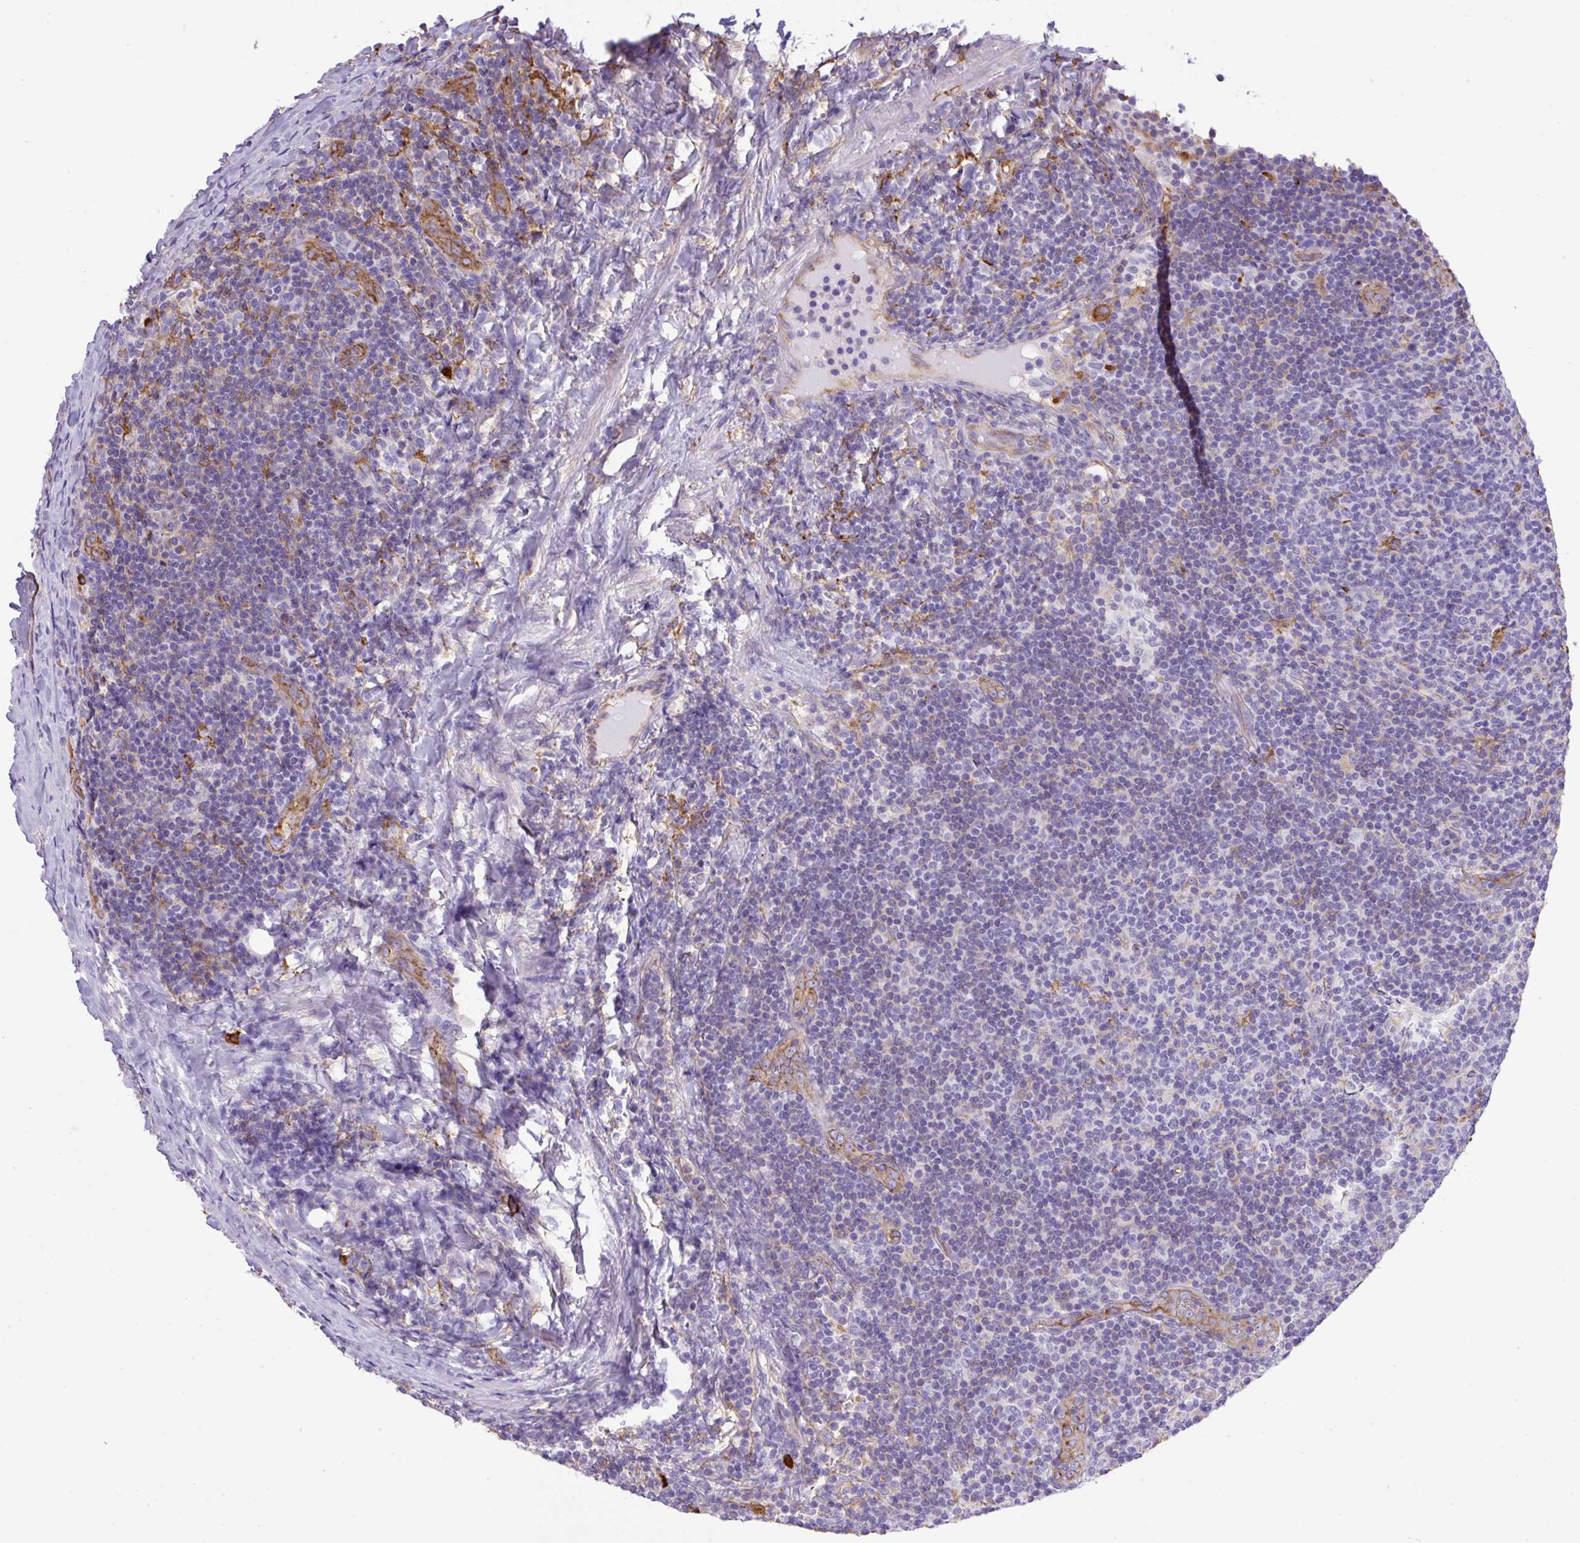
{"staining": {"intensity": "negative", "quantity": "none", "location": "none"}, "tissue": "lymphoma", "cell_type": "Tumor cells", "image_type": "cancer", "snomed": [{"axis": "morphology", "description": "Malignant lymphoma, non-Hodgkin's type, Low grade"}, {"axis": "topography", "description": "Lymph node"}], "caption": "Histopathology image shows no significant protein positivity in tumor cells of lymphoma.", "gene": "MAGEB5", "patient": {"sex": "male", "age": 66}}